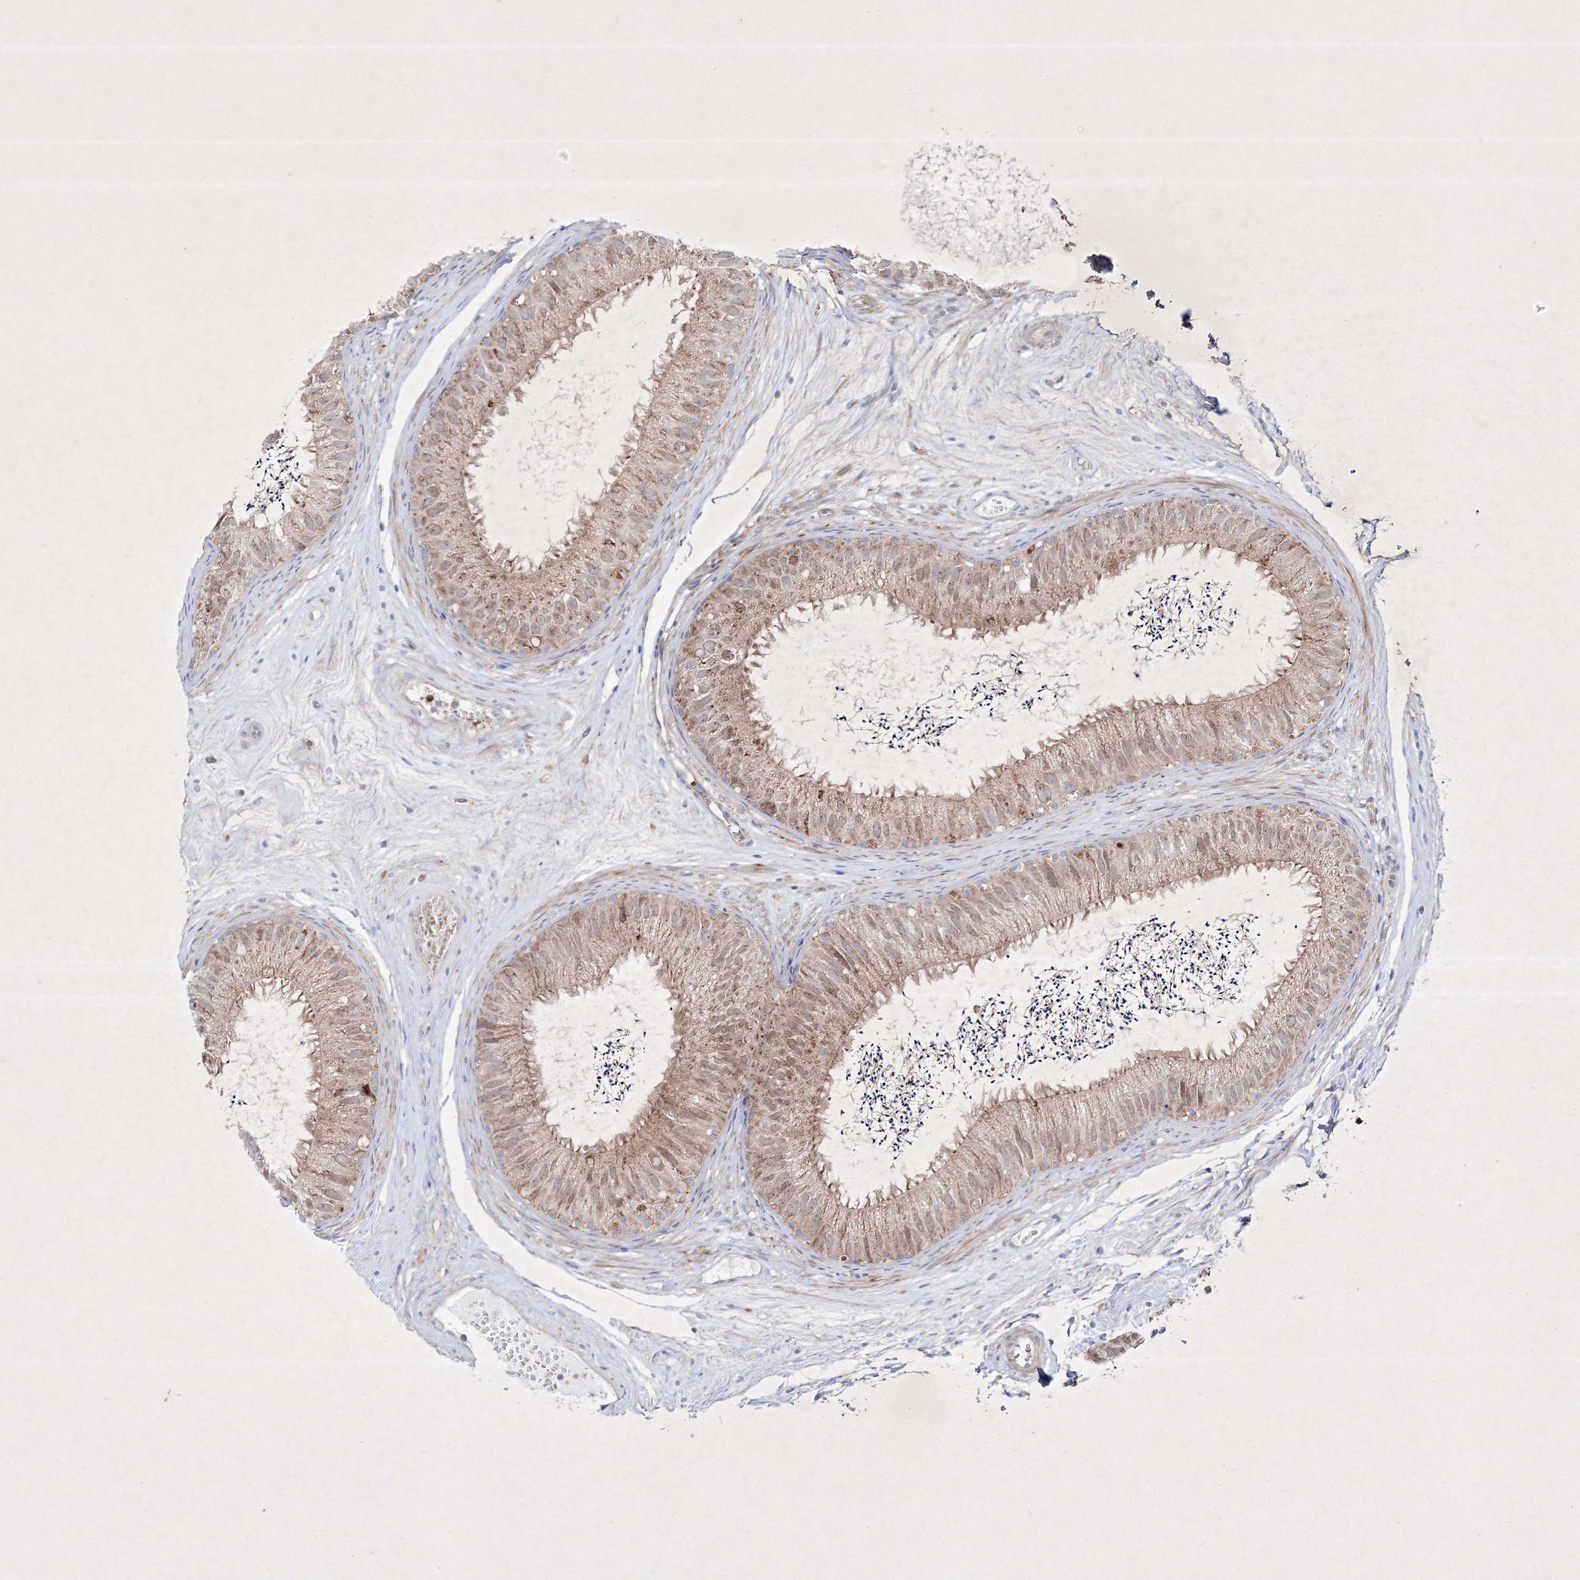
{"staining": {"intensity": "moderate", "quantity": "25%-75%", "location": "cytoplasmic/membranous,nuclear"}, "tissue": "epididymis", "cell_type": "Glandular cells", "image_type": "normal", "snomed": [{"axis": "morphology", "description": "Normal tissue, NOS"}, {"axis": "topography", "description": "Epididymis"}], "caption": "IHC micrograph of unremarkable epididymis stained for a protein (brown), which displays medium levels of moderate cytoplasmic/membranous,nuclear expression in approximately 25%-75% of glandular cells.", "gene": "OPA1", "patient": {"sex": "male", "age": 77}}